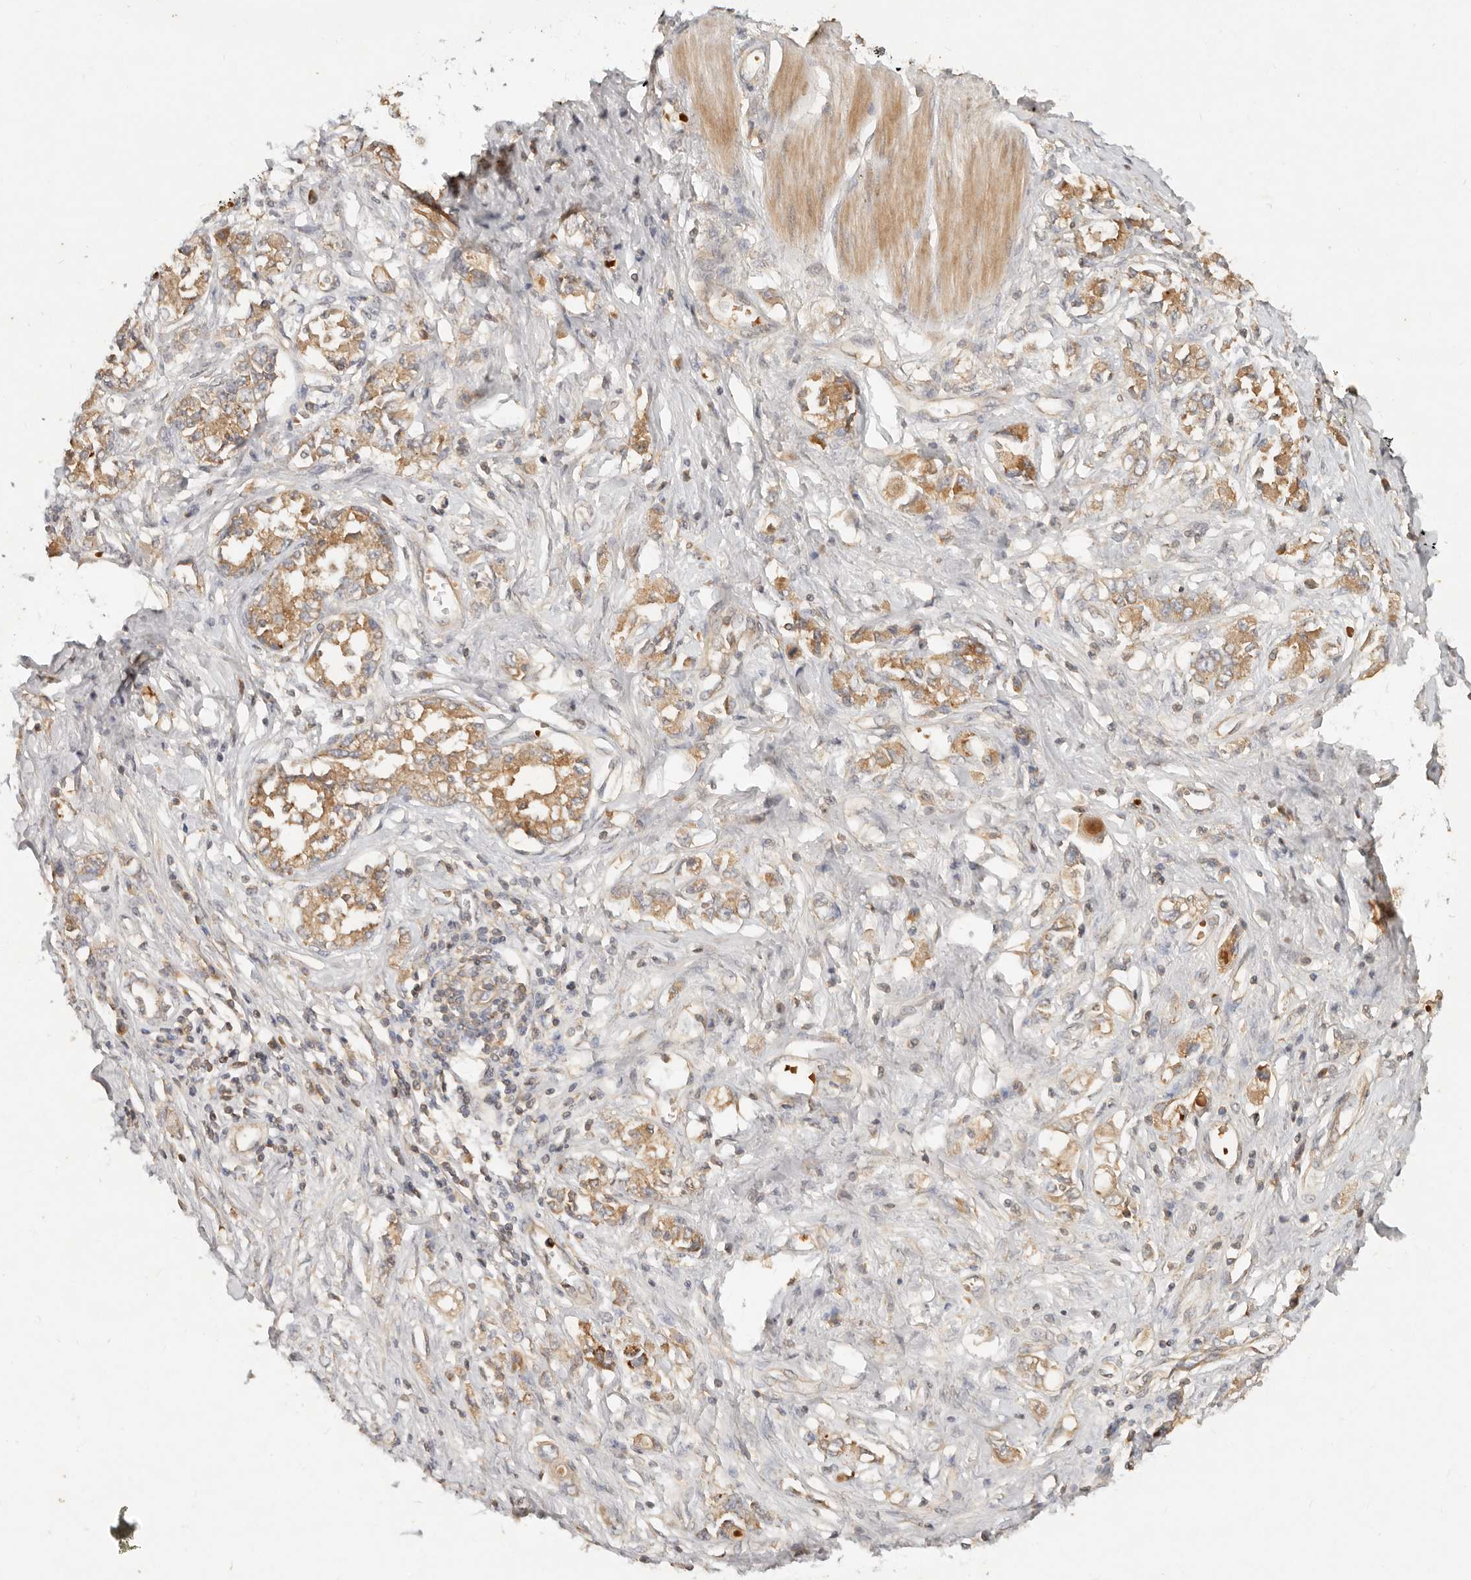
{"staining": {"intensity": "moderate", "quantity": ">75%", "location": "cytoplasmic/membranous"}, "tissue": "stomach cancer", "cell_type": "Tumor cells", "image_type": "cancer", "snomed": [{"axis": "morphology", "description": "Adenocarcinoma, NOS"}, {"axis": "topography", "description": "Stomach"}], "caption": "Protein staining by immunohistochemistry (IHC) demonstrates moderate cytoplasmic/membranous staining in approximately >75% of tumor cells in stomach cancer (adenocarcinoma).", "gene": "FREM2", "patient": {"sex": "female", "age": 76}}